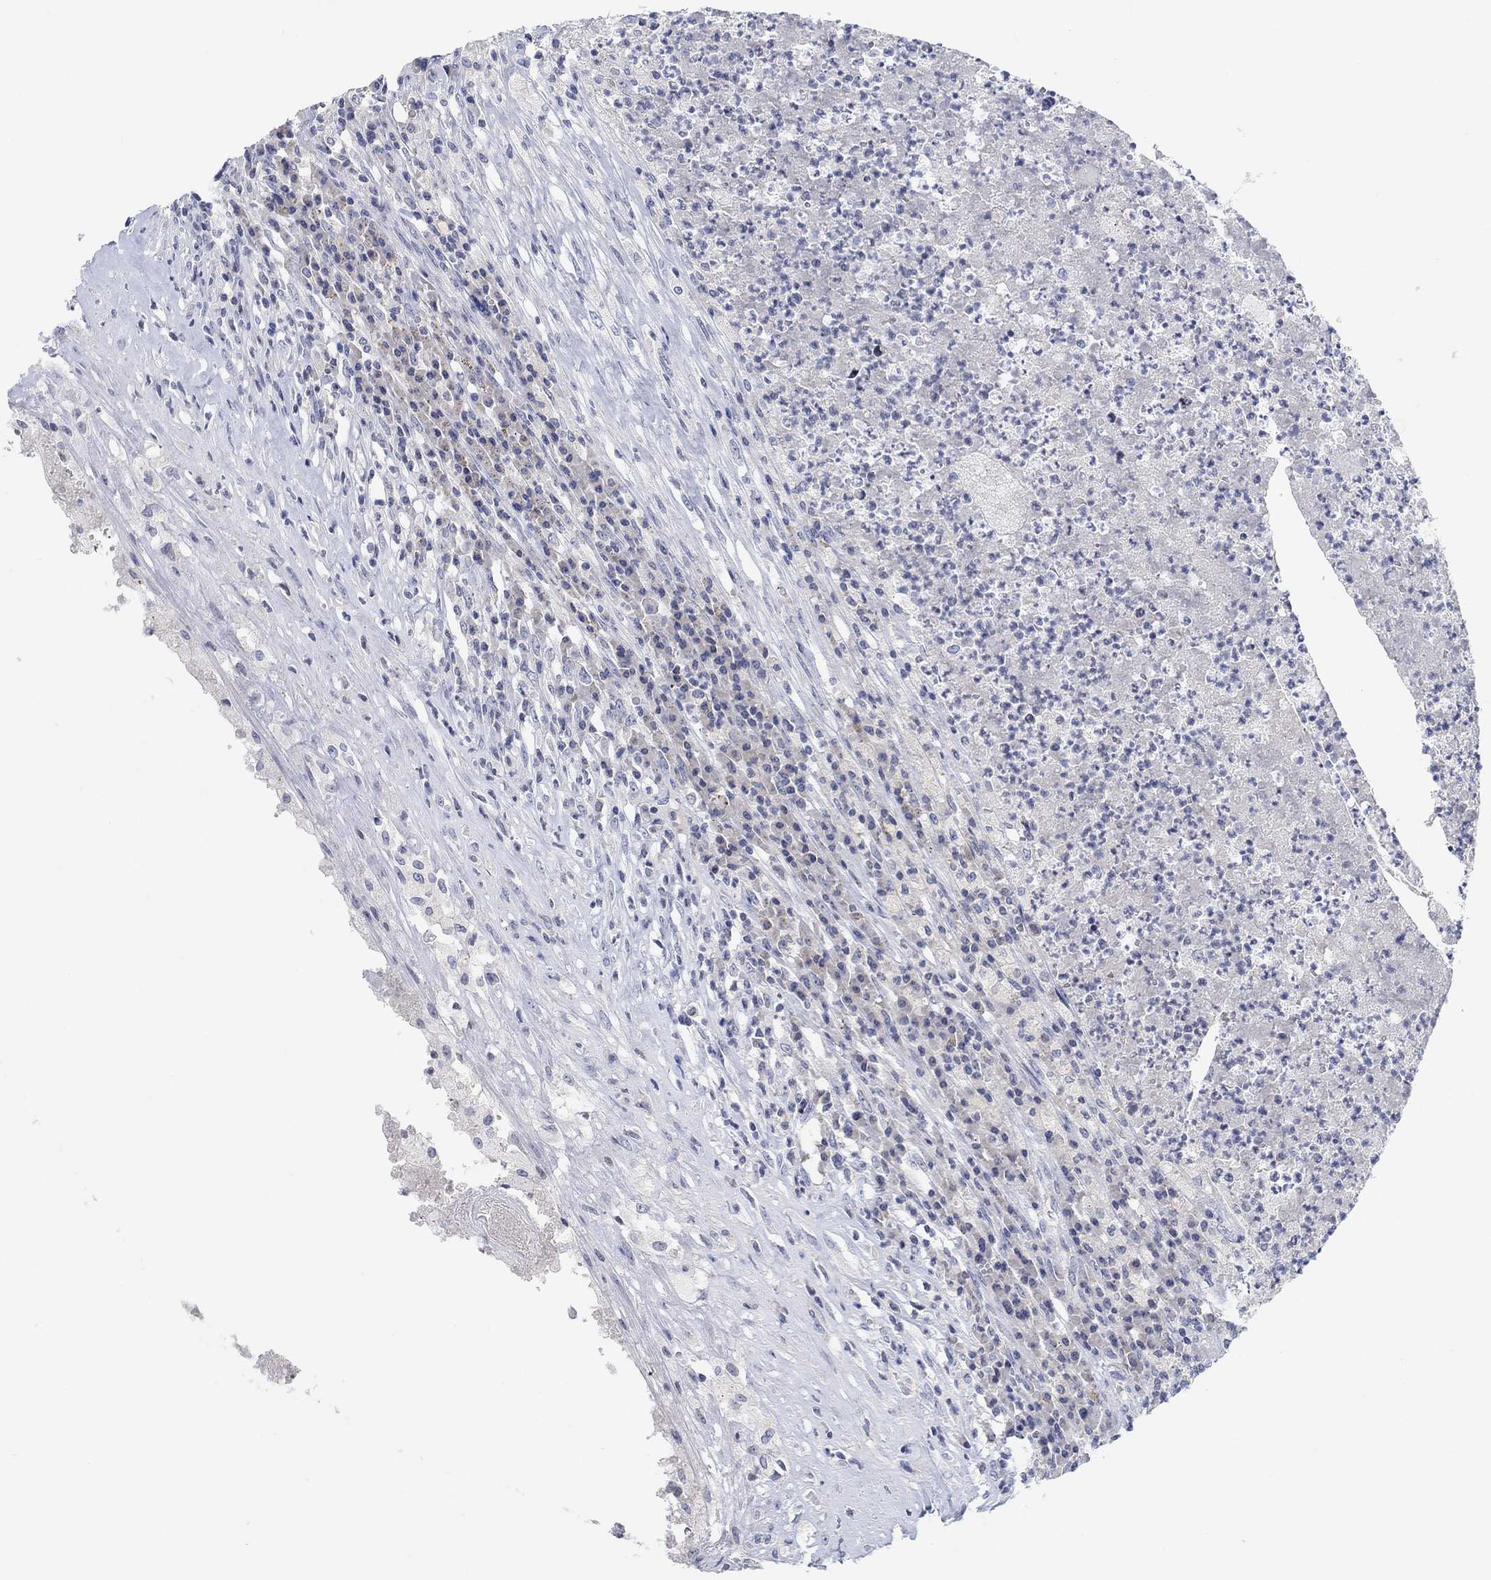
{"staining": {"intensity": "negative", "quantity": "none", "location": "none"}, "tissue": "testis cancer", "cell_type": "Tumor cells", "image_type": "cancer", "snomed": [{"axis": "morphology", "description": "Necrosis, NOS"}, {"axis": "morphology", "description": "Carcinoma, Embryonal, NOS"}, {"axis": "topography", "description": "Testis"}], "caption": "The histopathology image demonstrates no staining of tumor cells in testis embryonal carcinoma. The staining is performed using DAB (3,3'-diaminobenzidine) brown chromogen with nuclei counter-stained in using hematoxylin.", "gene": "ATP6V1E2", "patient": {"sex": "male", "age": 19}}